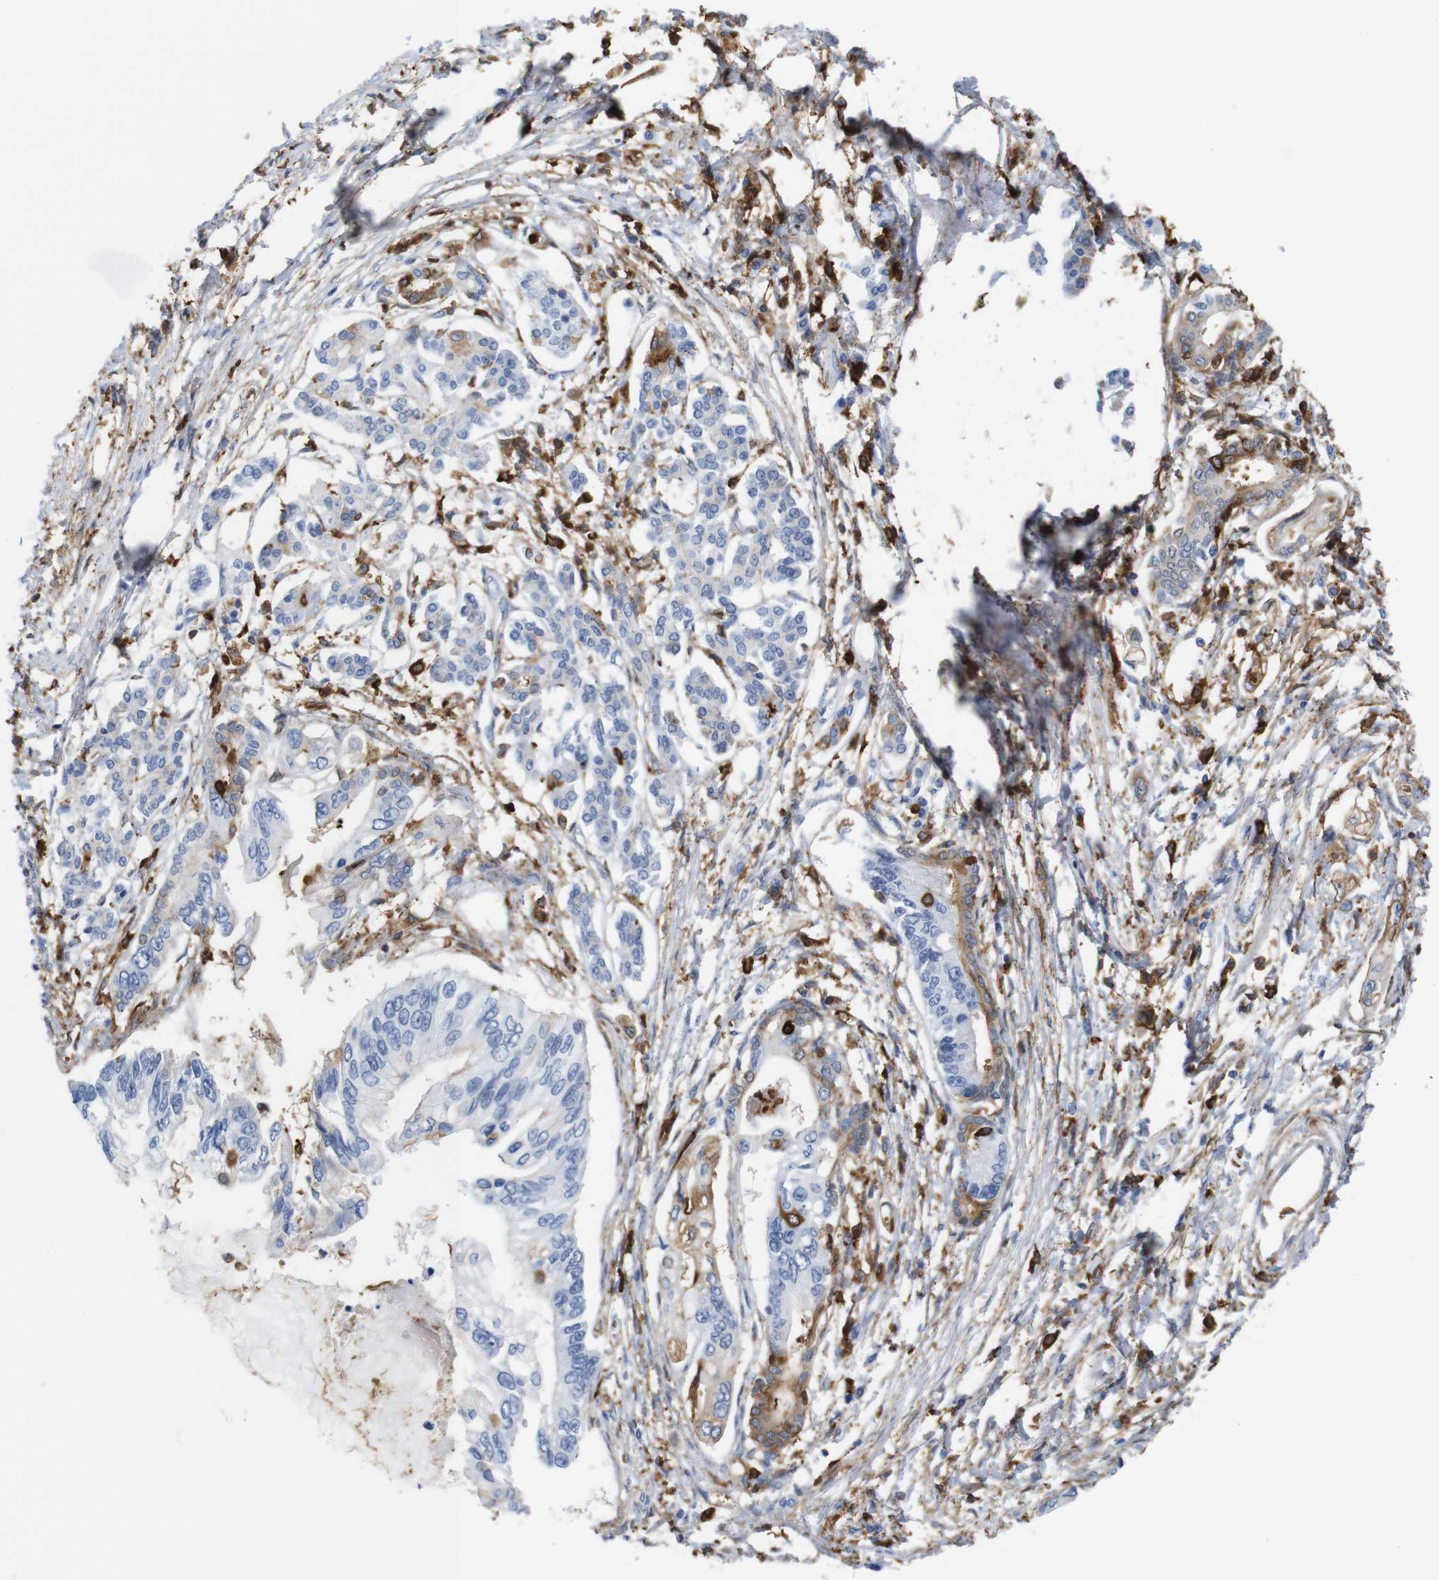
{"staining": {"intensity": "moderate", "quantity": "<25%", "location": "cytoplasmic/membranous"}, "tissue": "pancreatic cancer", "cell_type": "Tumor cells", "image_type": "cancer", "snomed": [{"axis": "morphology", "description": "Adenocarcinoma, NOS"}, {"axis": "topography", "description": "Pancreas"}], "caption": "About <25% of tumor cells in human pancreatic cancer exhibit moderate cytoplasmic/membranous protein expression as visualized by brown immunohistochemical staining.", "gene": "ANXA1", "patient": {"sex": "male", "age": 56}}